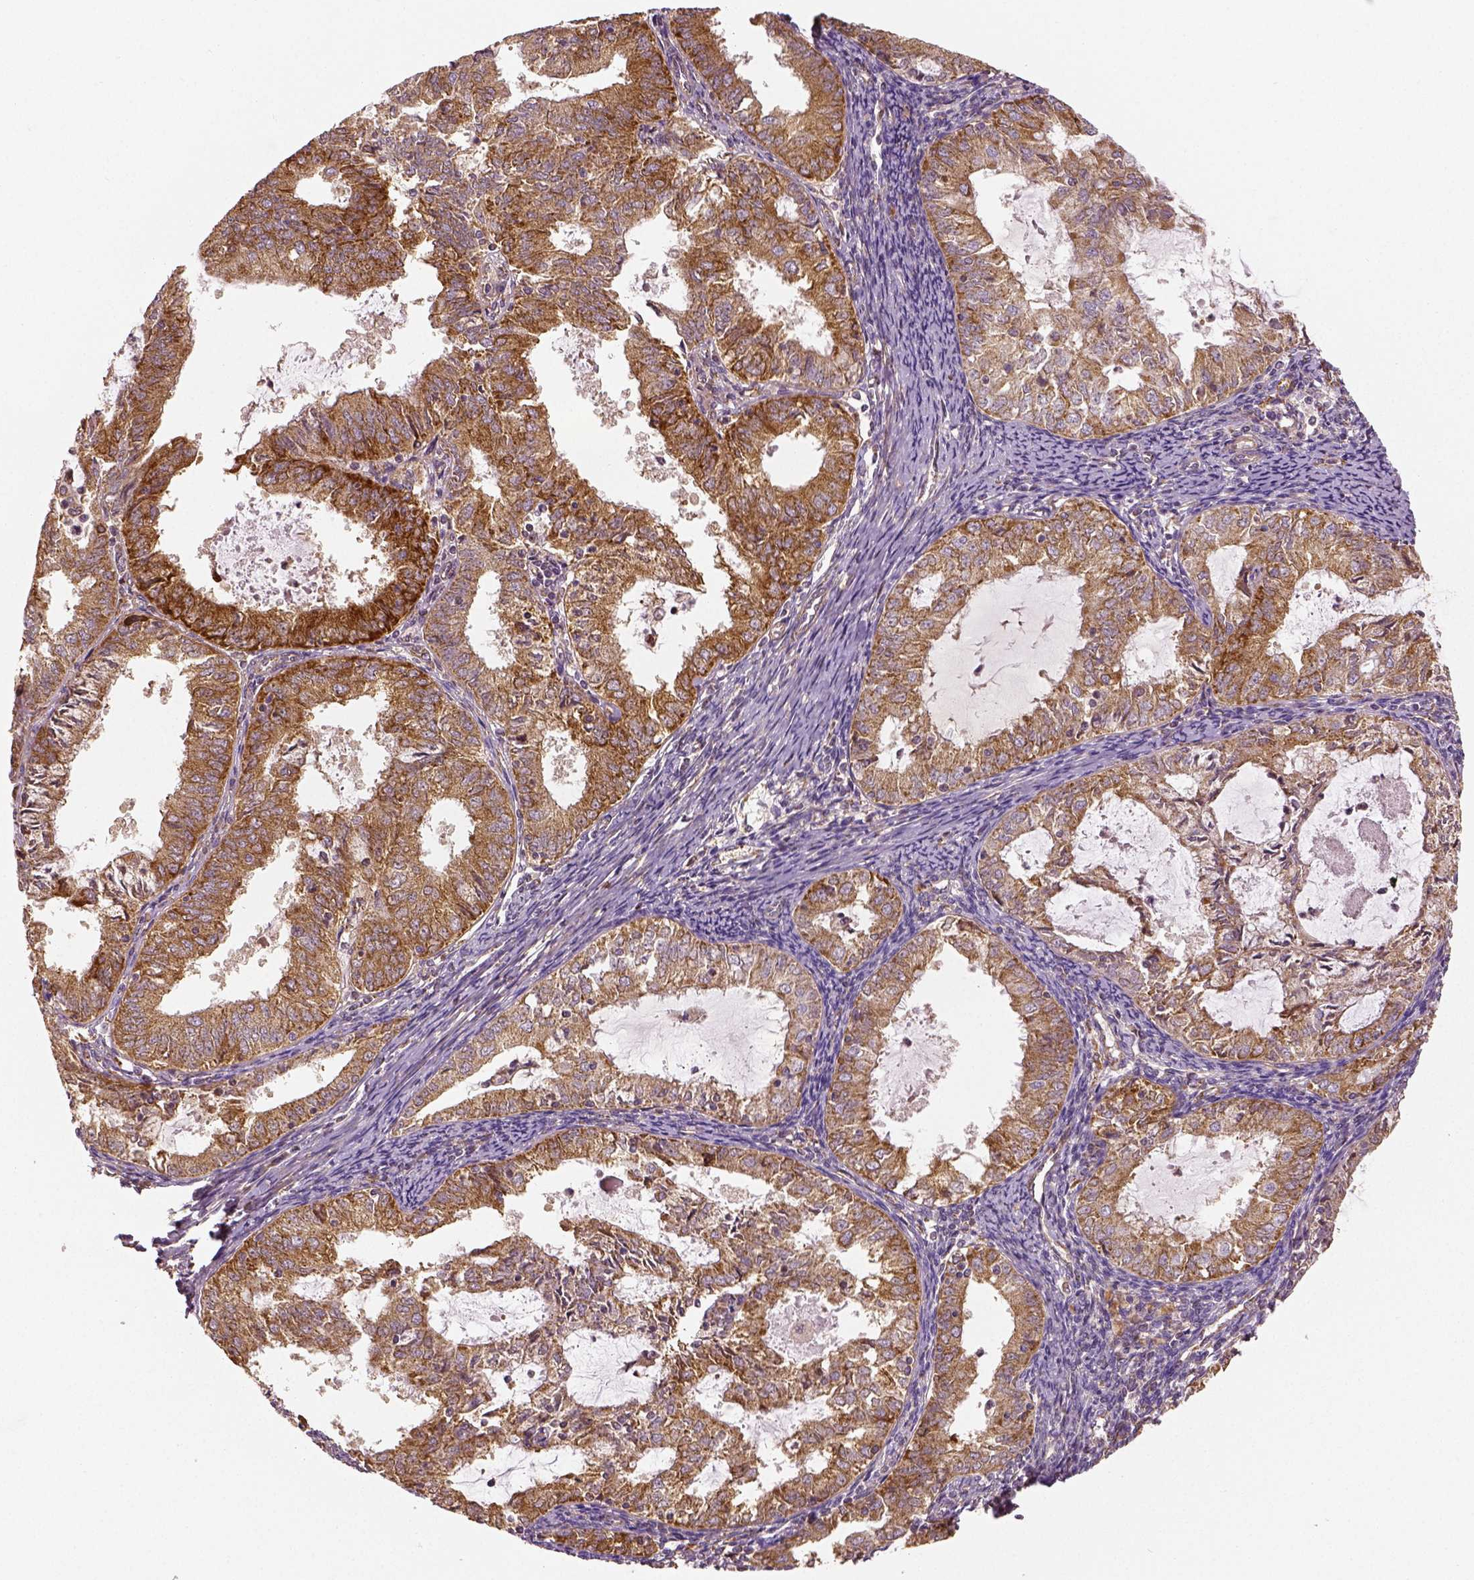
{"staining": {"intensity": "moderate", "quantity": ">75%", "location": "cytoplasmic/membranous"}, "tissue": "endometrial cancer", "cell_type": "Tumor cells", "image_type": "cancer", "snomed": [{"axis": "morphology", "description": "Adenocarcinoma, NOS"}, {"axis": "topography", "description": "Endometrium"}], "caption": "Immunohistochemical staining of human endometrial cancer exhibits medium levels of moderate cytoplasmic/membranous expression in approximately >75% of tumor cells.", "gene": "PGAM5", "patient": {"sex": "female", "age": 57}}